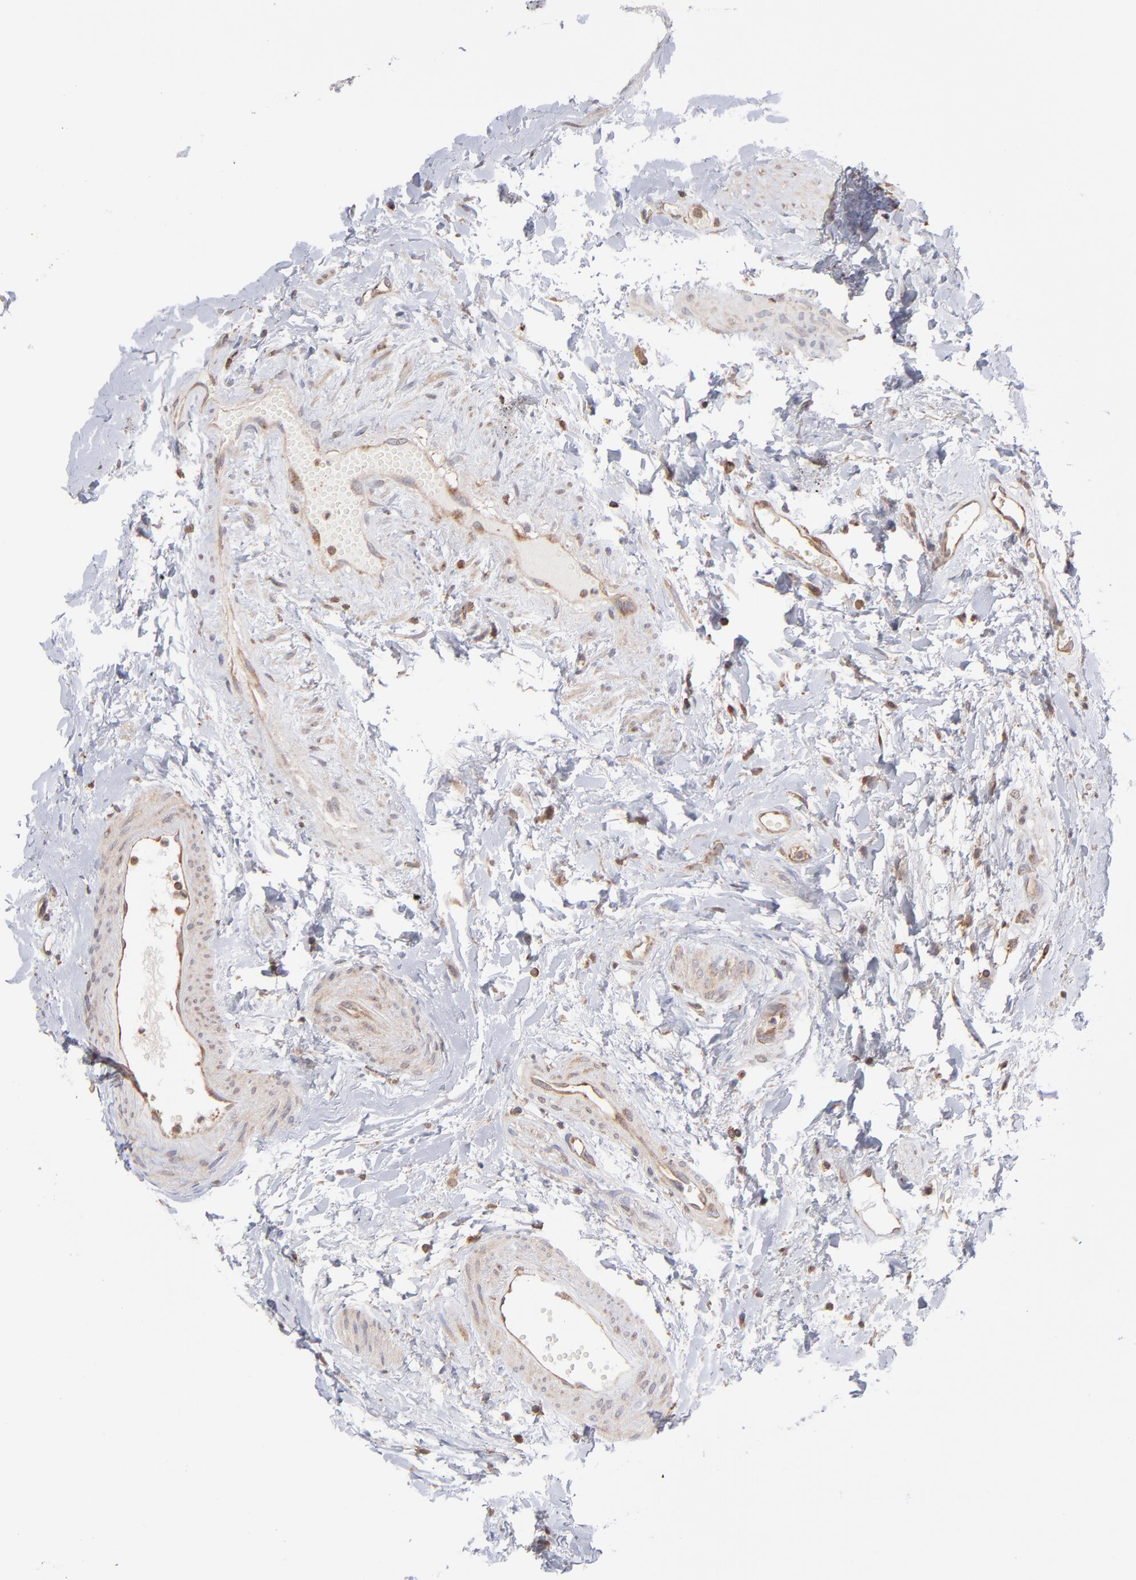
{"staining": {"intensity": "moderate", "quantity": ">75%", "location": "cytoplasmic/membranous"}, "tissue": "urinary bladder", "cell_type": "Urothelial cells", "image_type": "normal", "snomed": [{"axis": "morphology", "description": "Normal tissue, NOS"}, {"axis": "topography", "description": "Urinary bladder"}], "caption": "This histopathology image exhibits IHC staining of benign urinary bladder, with medium moderate cytoplasmic/membranous positivity in approximately >75% of urothelial cells.", "gene": "MAPRE1", "patient": {"sex": "female", "age": 55}}